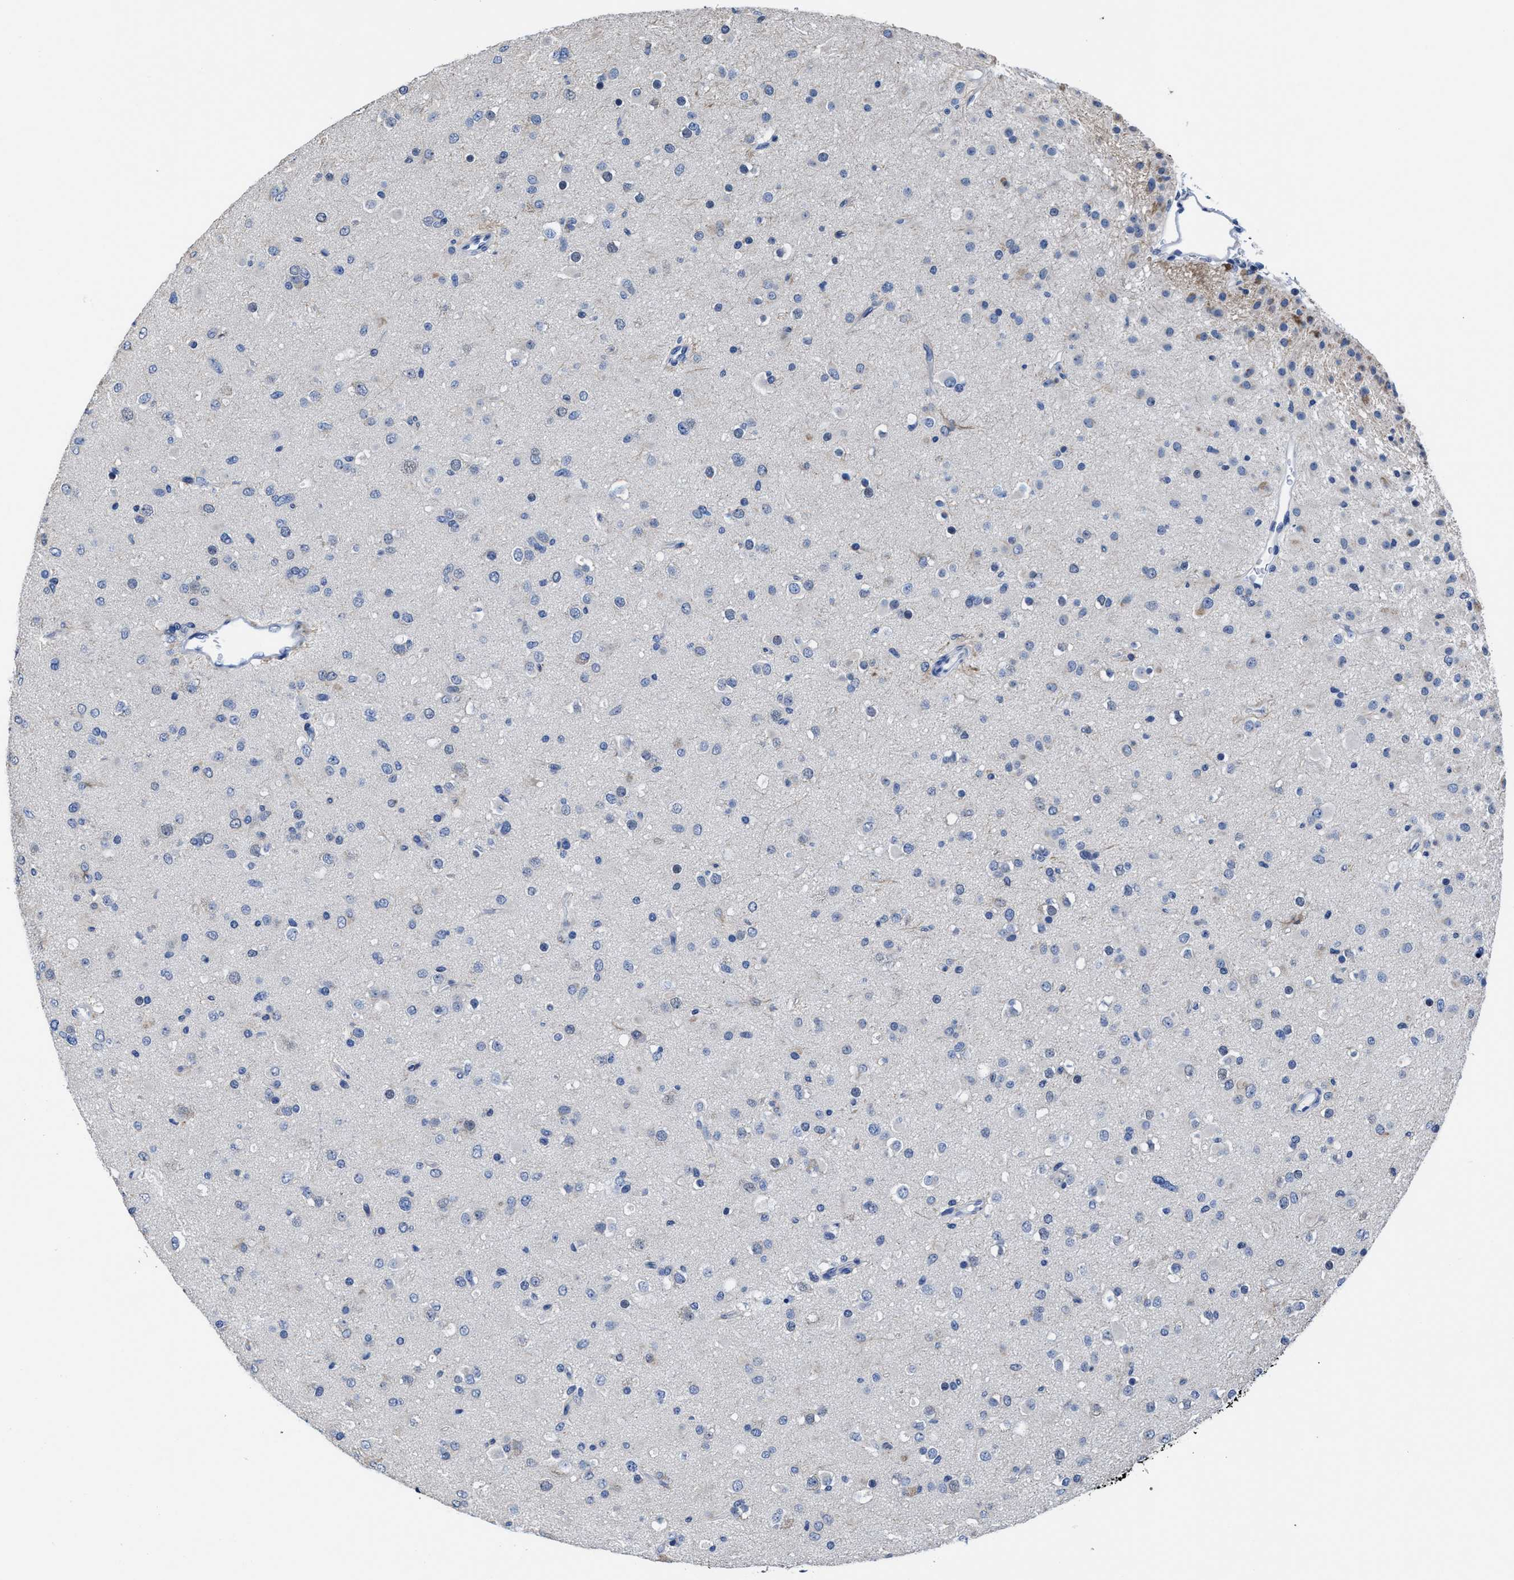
{"staining": {"intensity": "negative", "quantity": "none", "location": "none"}, "tissue": "glioma", "cell_type": "Tumor cells", "image_type": "cancer", "snomed": [{"axis": "morphology", "description": "Glioma, malignant, Low grade"}, {"axis": "topography", "description": "Brain"}], "caption": "The histopathology image displays no significant expression in tumor cells of glioma.", "gene": "HOOK1", "patient": {"sex": "male", "age": 65}}